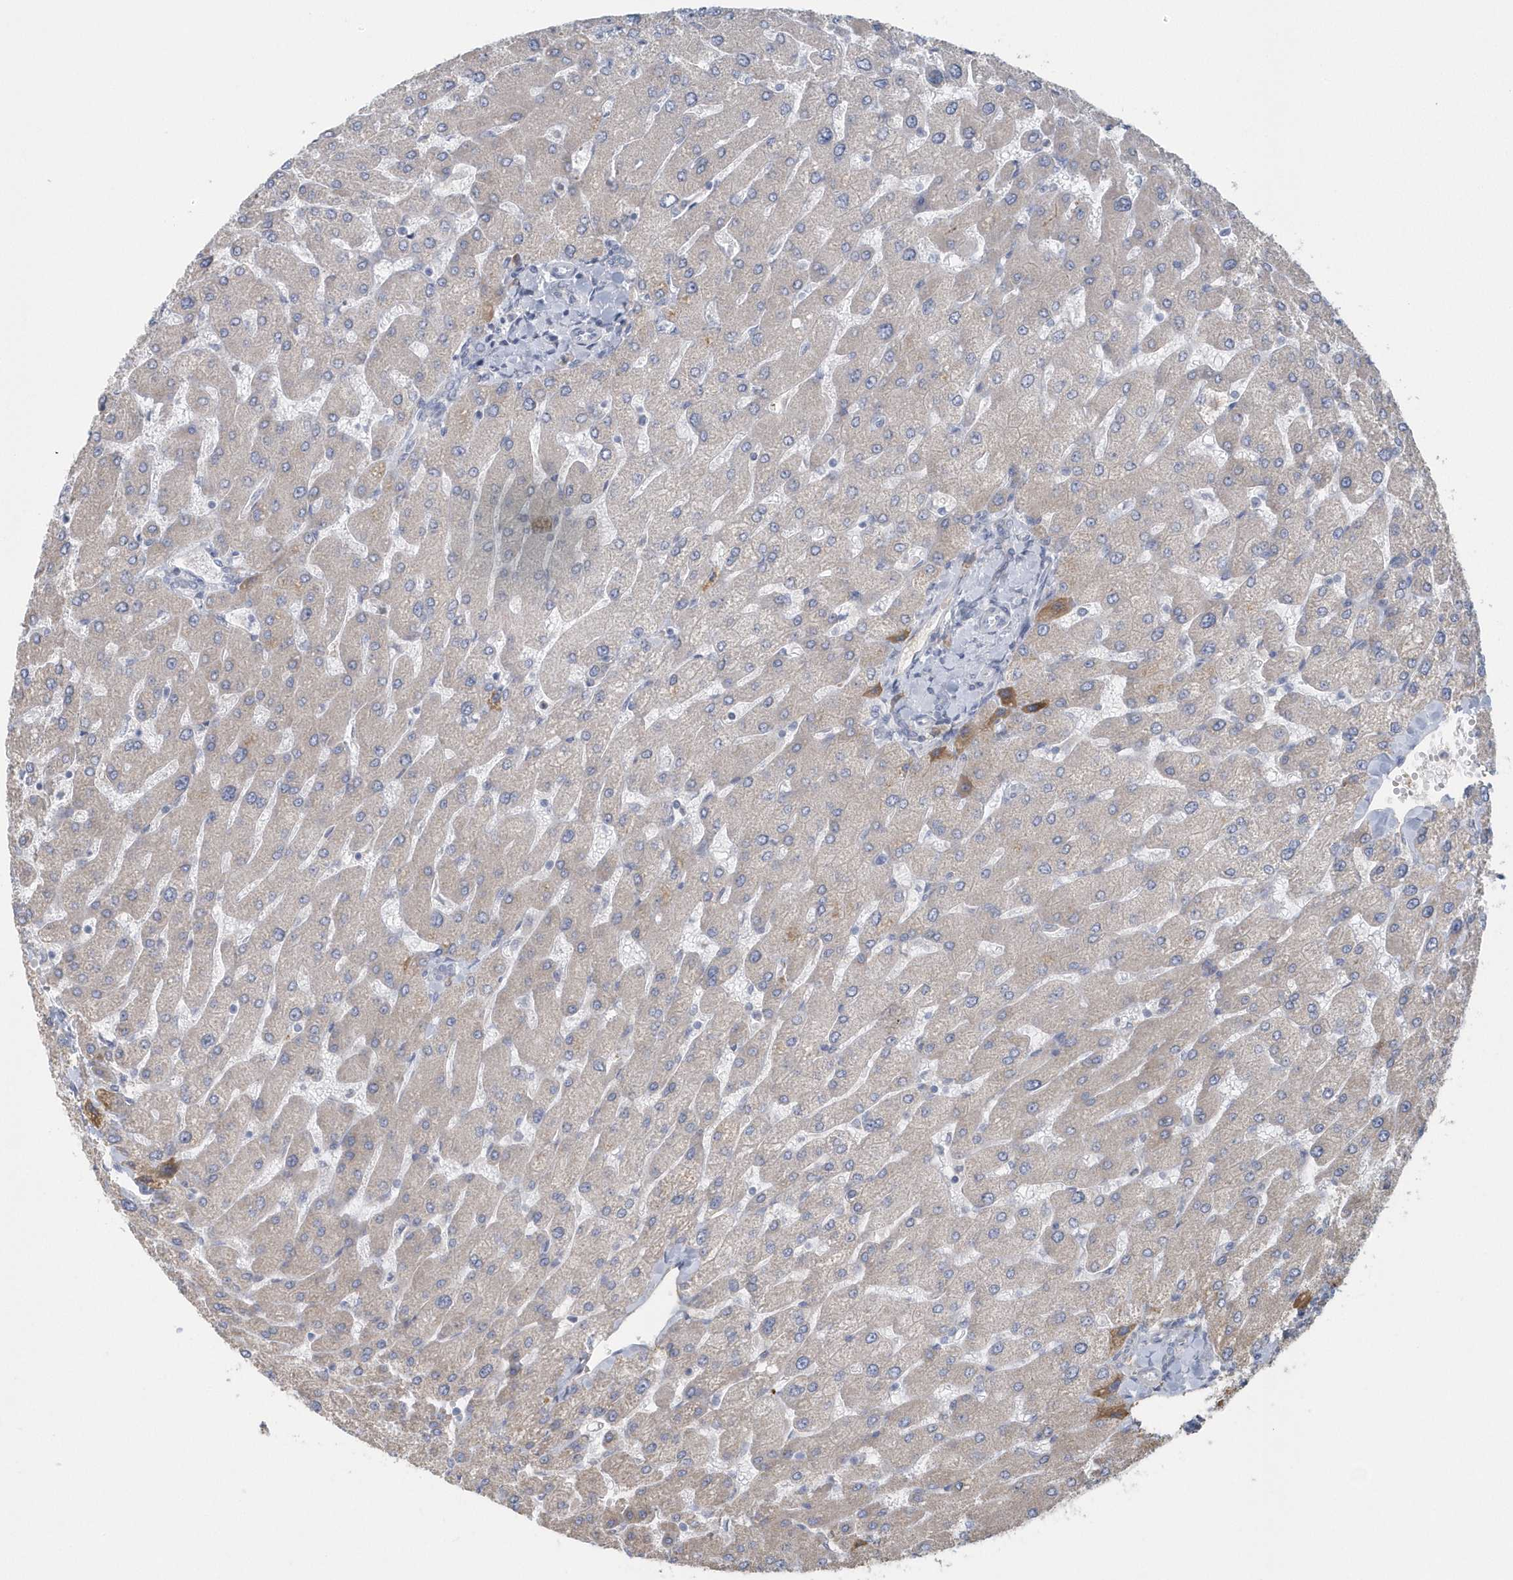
{"staining": {"intensity": "negative", "quantity": "none", "location": "none"}, "tissue": "liver", "cell_type": "Cholangiocytes", "image_type": "normal", "snomed": [{"axis": "morphology", "description": "Normal tissue, NOS"}, {"axis": "topography", "description": "Liver"}], "caption": "This is a photomicrograph of IHC staining of unremarkable liver, which shows no positivity in cholangiocytes.", "gene": "SPATA18", "patient": {"sex": "male", "age": 55}}